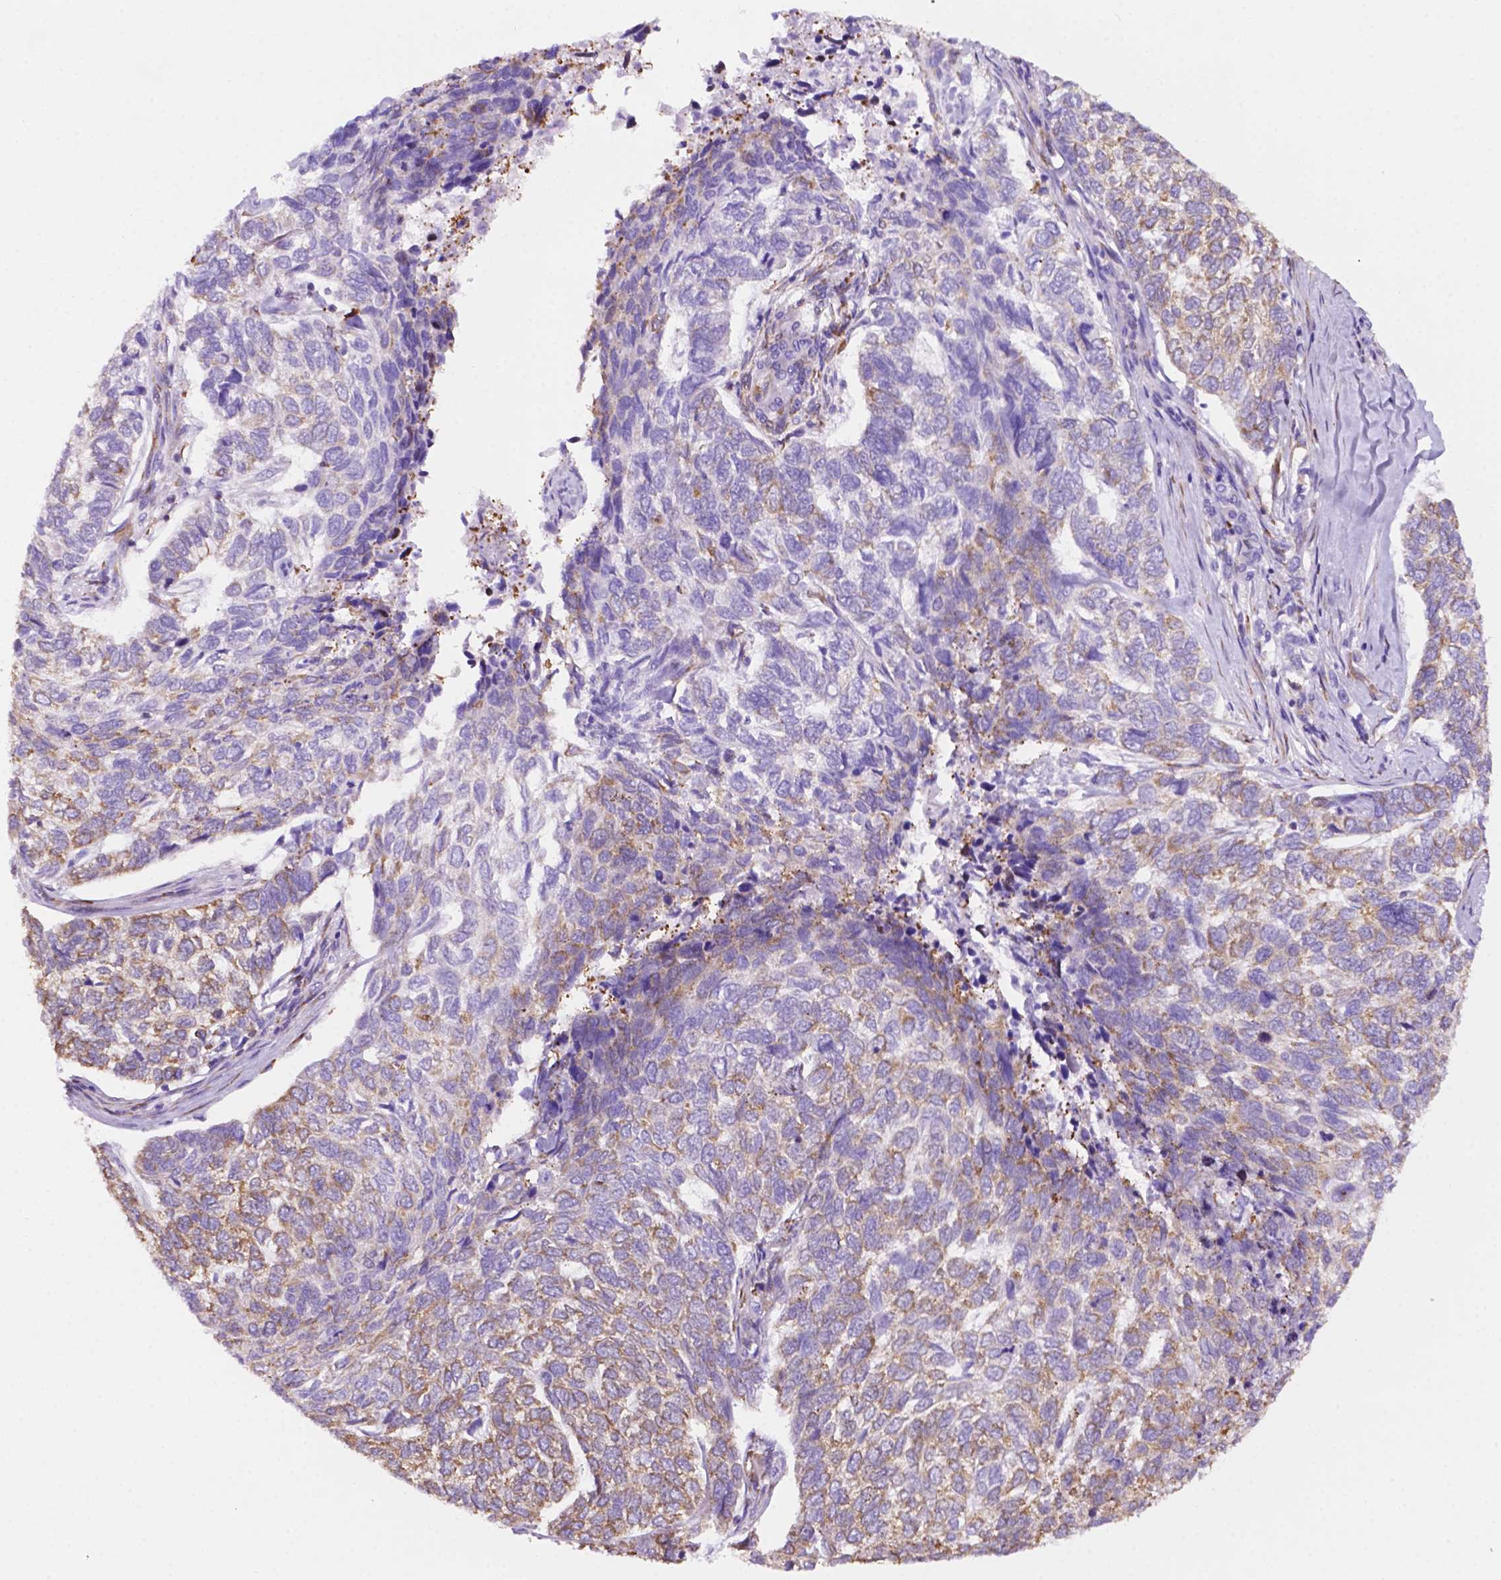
{"staining": {"intensity": "moderate", "quantity": "25%-75%", "location": "cytoplasmic/membranous"}, "tissue": "skin cancer", "cell_type": "Tumor cells", "image_type": "cancer", "snomed": [{"axis": "morphology", "description": "Basal cell carcinoma"}, {"axis": "topography", "description": "Skin"}], "caption": "Skin cancer (basal cell carcinoma) was stained to show a protein in brown. There is medium levels of moderate cytoplasmic/membranous expression in about 25%-75% of tumor cells.", "gene": "RPL29", "patient": {"sex": "female", "age": 65}}